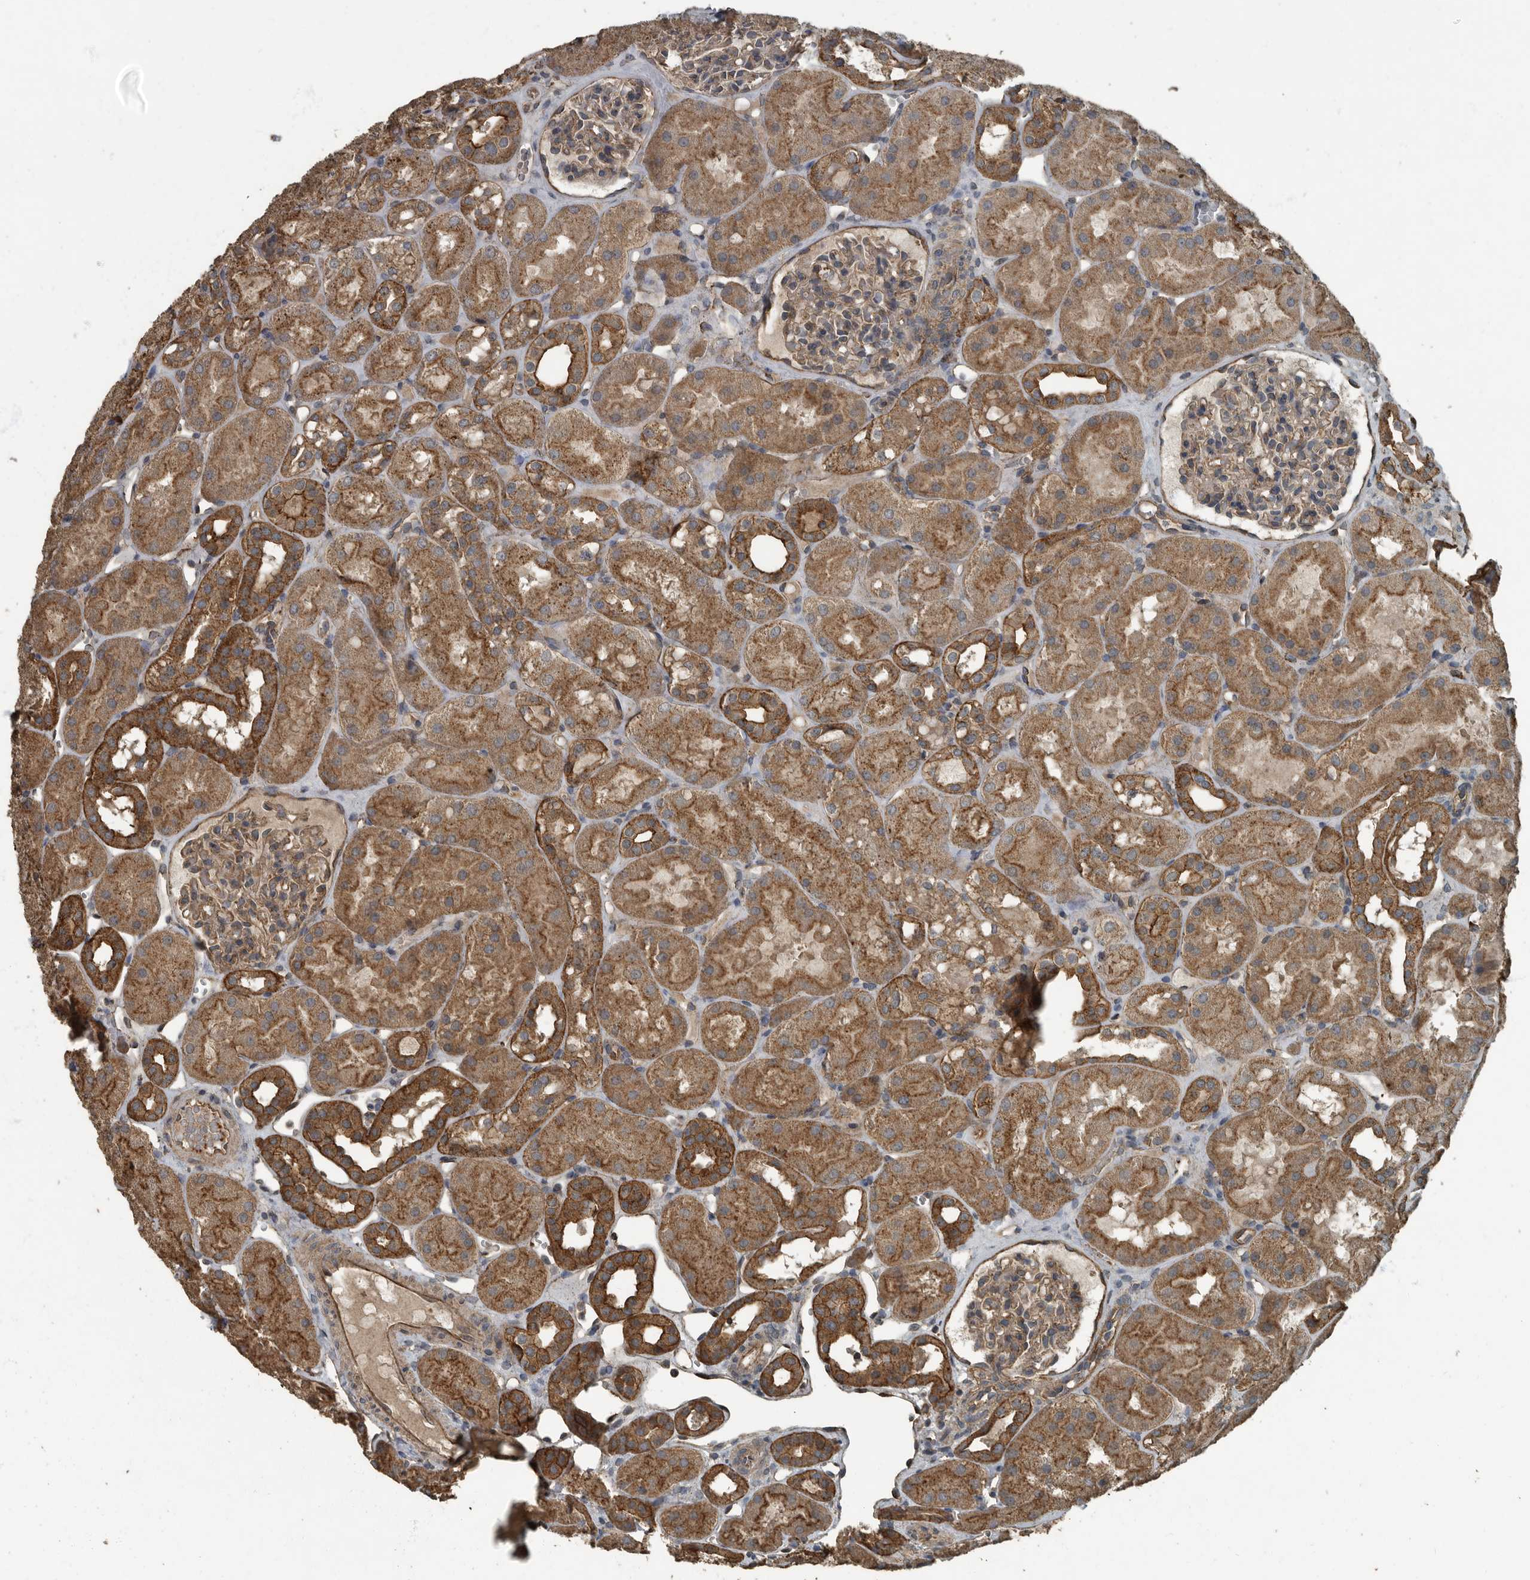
{"staining": {"intensity": "weak", "quantity": "25%-75%", "location": "cytoplasmic/membranous"}, "tissue": "kidney", "cell_type": "Cells in glomeruli", "image_type": "normal", "snomed": [{"axis": "morphology", "description": "Normal tissue, NOS"}, {"axis": "topography", "description": "Kidney"}], "caption": "An image of kidney stained for a protein exhibits weak cytoplasmic/membranous brown staining in cells in glomeruli.", "gene": "IL15RA", "patient": {"sex": "male", "age": 16}}